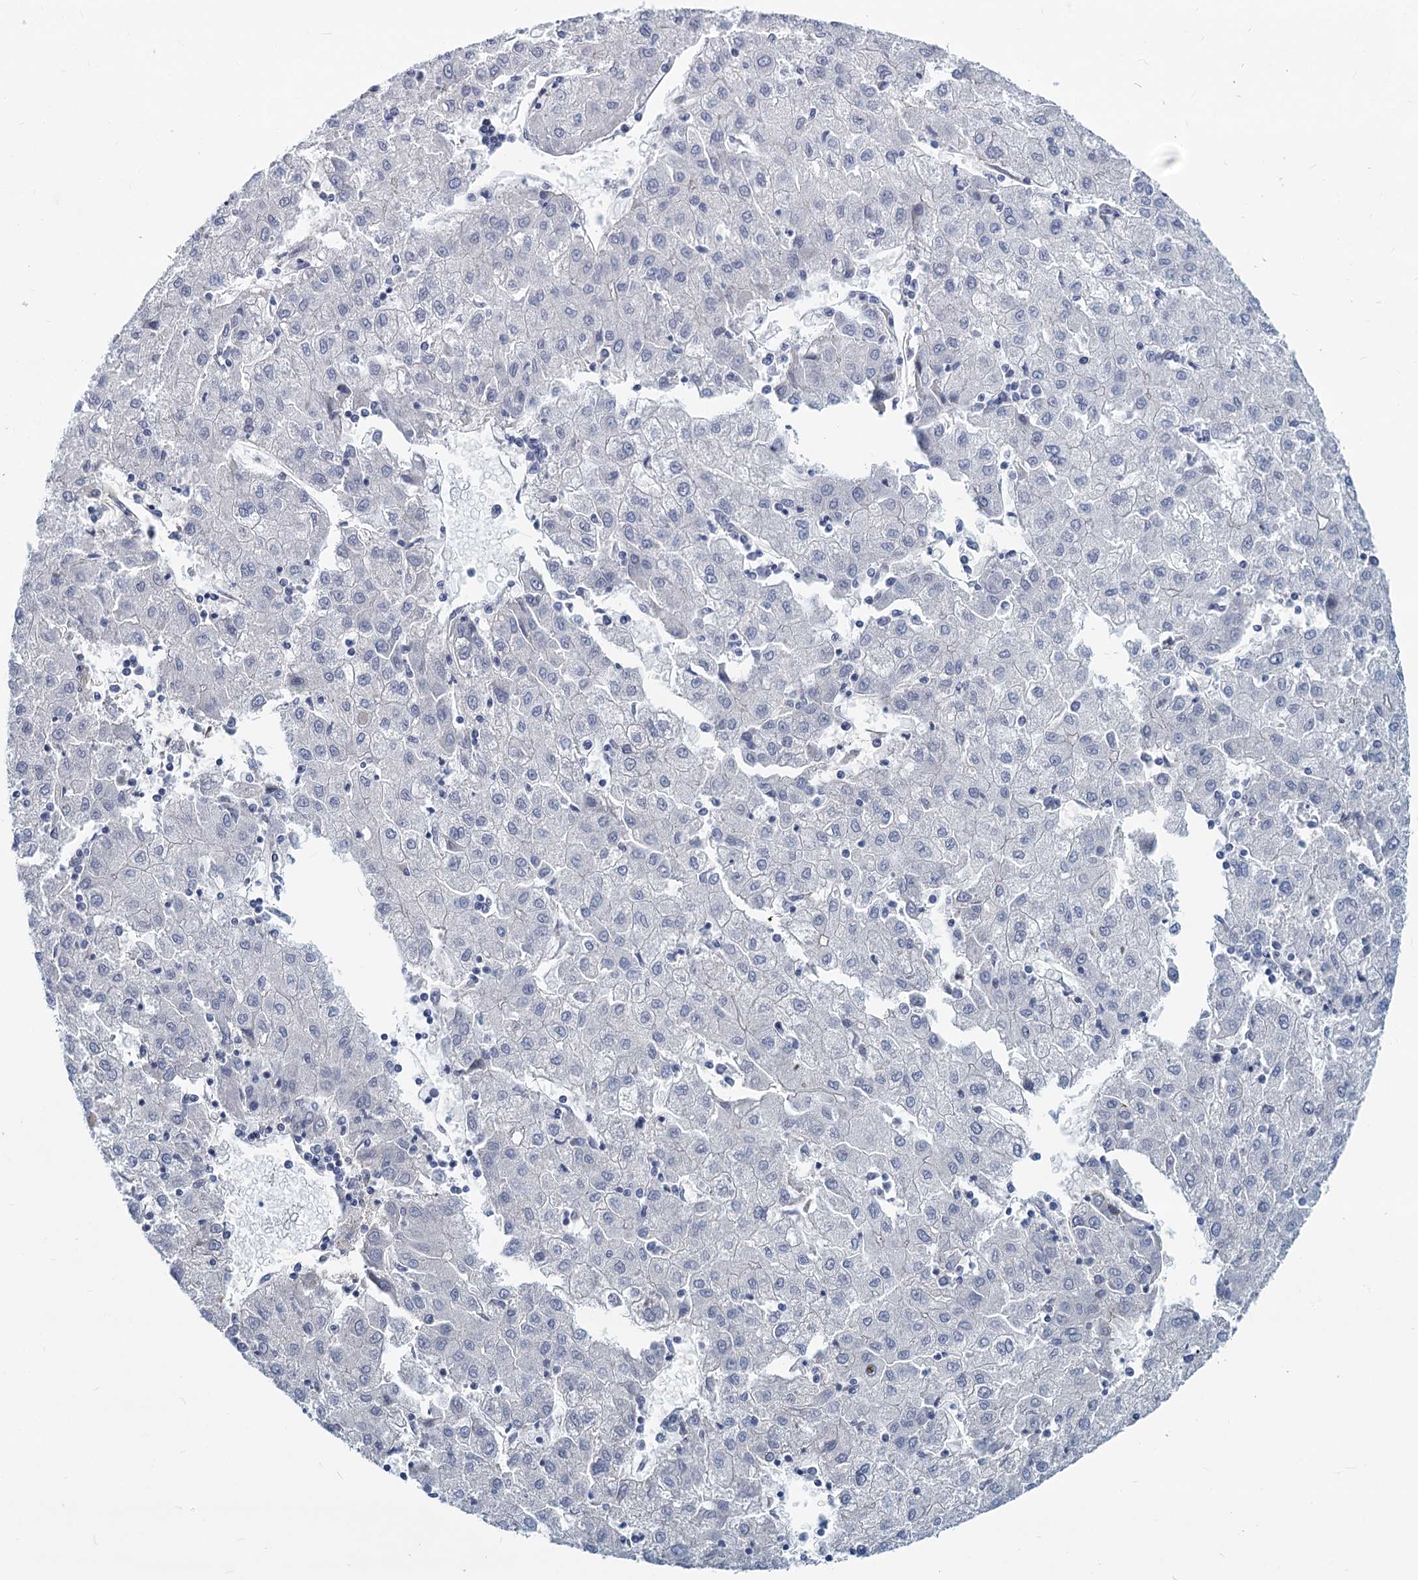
{"staining": {"intensity": "negative", "quantity": "none", "location": "none"}, "tissue": "liver cancer", "cell_type": "Tumor cells", "image_type": "cancer", "snomed": [{"axis": "morphology", "description": "Carcinoma, Hepatocellular, NOS"}, {"axis": "topography", "description": "Liver"}], "caption": "An image of human liver cancer (hepatocellular carcinoma) is negative for staining in tumor cells.", "gene": "GSTM3", "patient": {"sex": "male", "age": 72}}